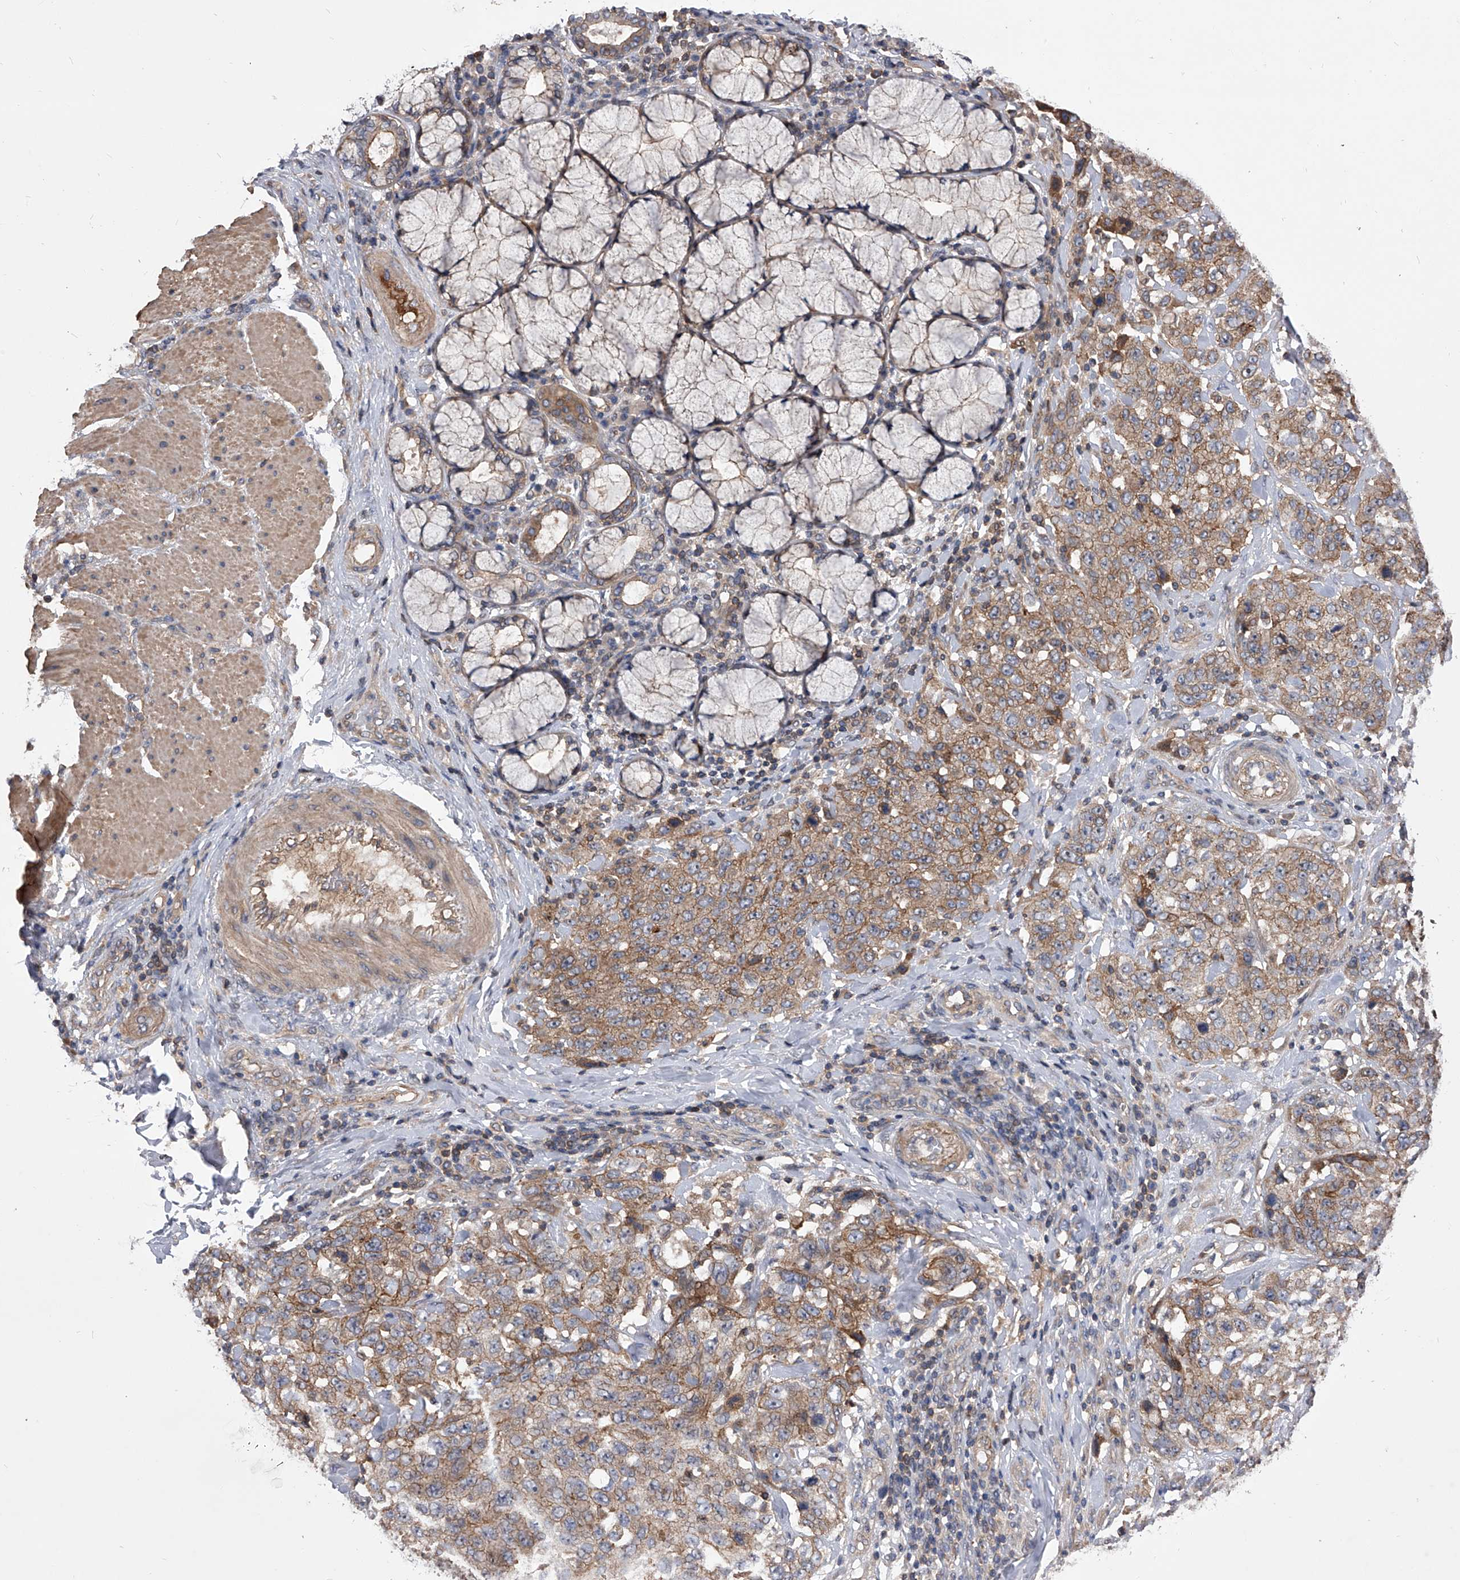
{"staining": {"intensity": "moderate", "quantity": ">75%", "location": "cytoplasmic/membranous"}, "tissue": "stomach cancer", "cell_type": "Tumor cells", "image_type": "cancer", "snomed": [{"axis": "morphology", "description": "Adenocarcinoma, NOS"}, {"axis": "topography", "description": "Stomach"}], "caption": "A medium amount of moderate cytoplasmic/membranous staining is present in about >75% of tumor cells in stomach adenocarcinoma tissue. (DAB IHC with brightfield microscopy, high magnification).", "gene": "CUL7", "patient": {"sex": "male", "age": 48}}